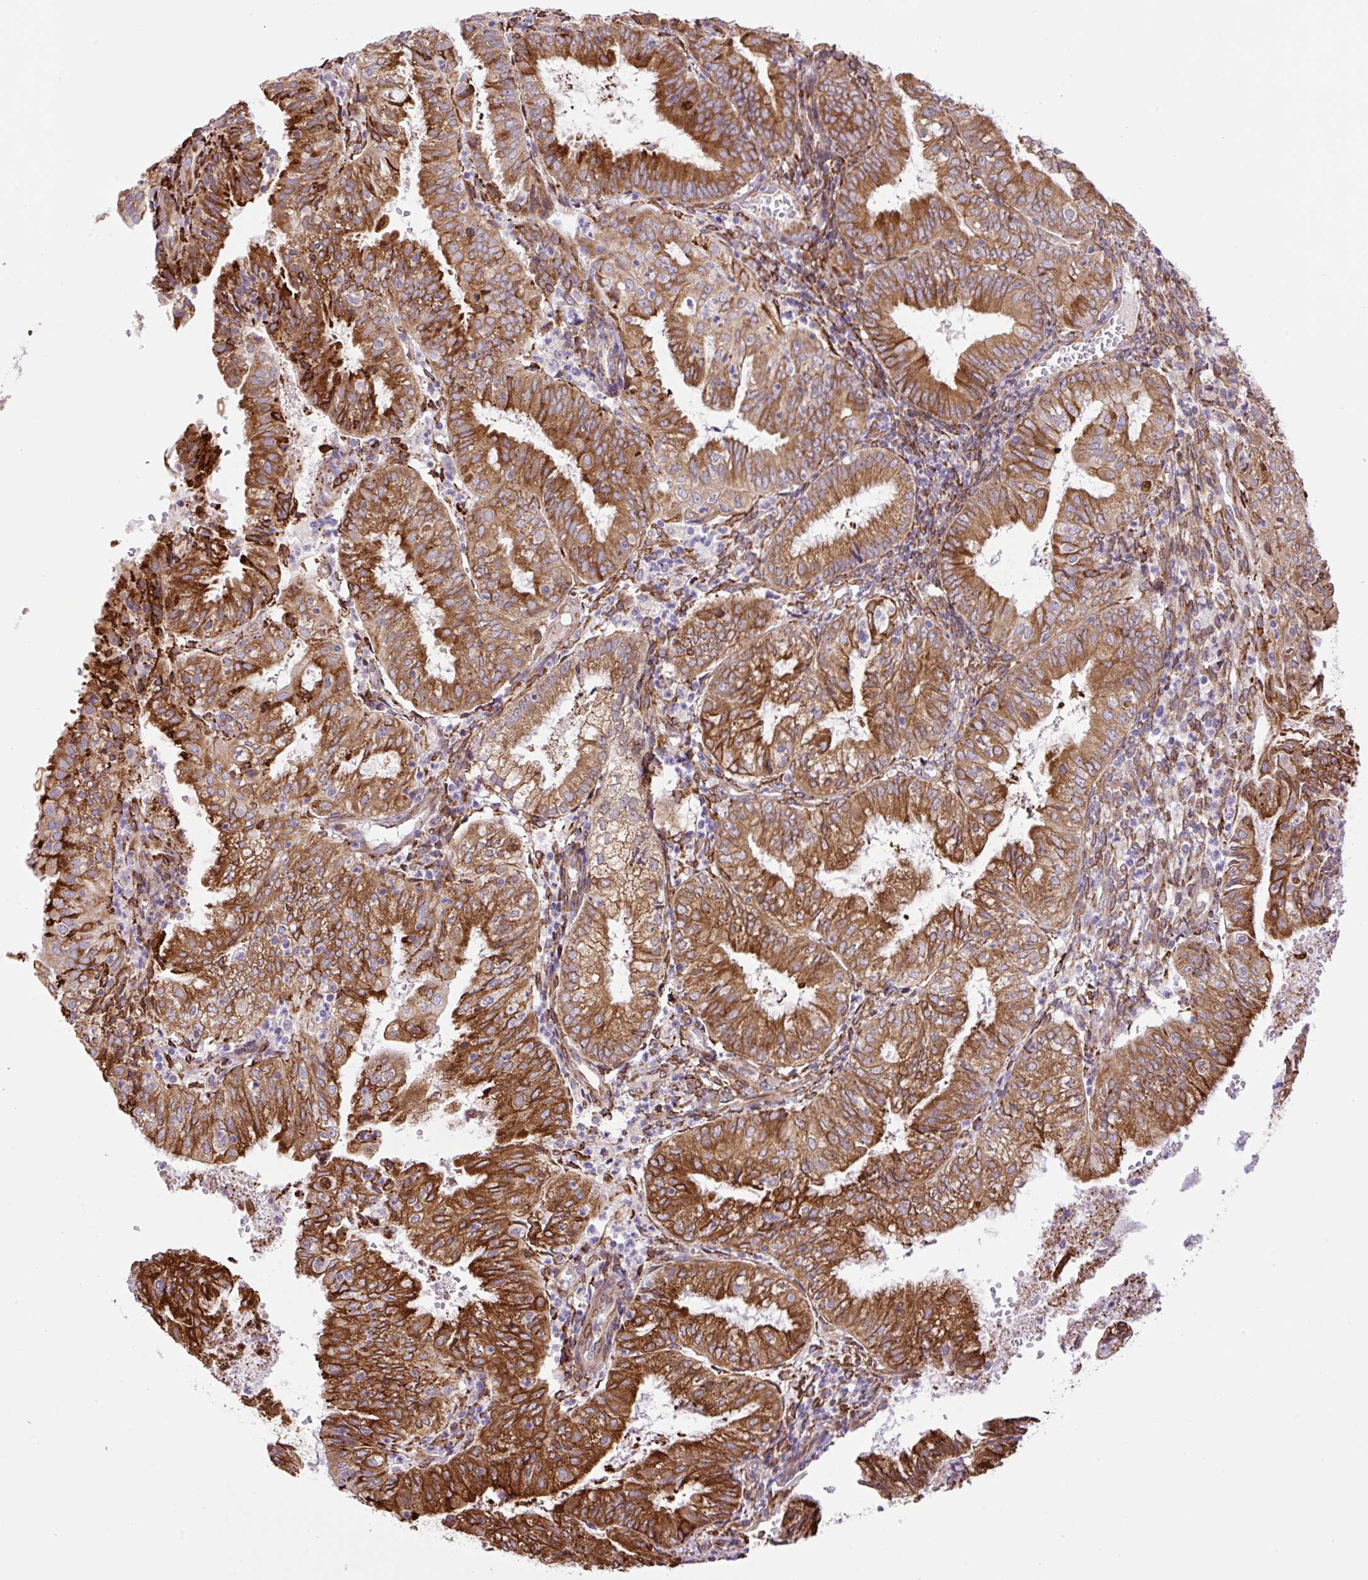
{"staining": {"intensity": "strong", "quantity": ">75%", "location": "cytoplasmic/membranous"}, "tissue": "endometrial cancer", "cell_type": "Tumor cells", "image_type": "cancer", "snomed": [{"axis": "morphology", "description": "Adenocarcinoma, NOS"}, {"axis": "topography", "description": "Endometrium"}], "caption": "Adenocarcinoma (endometrial) stained with a protein marker exhibits strong staining in tumor cells.", "gene": "RAB30", "patient": {"sex": "female", "age": 55}}